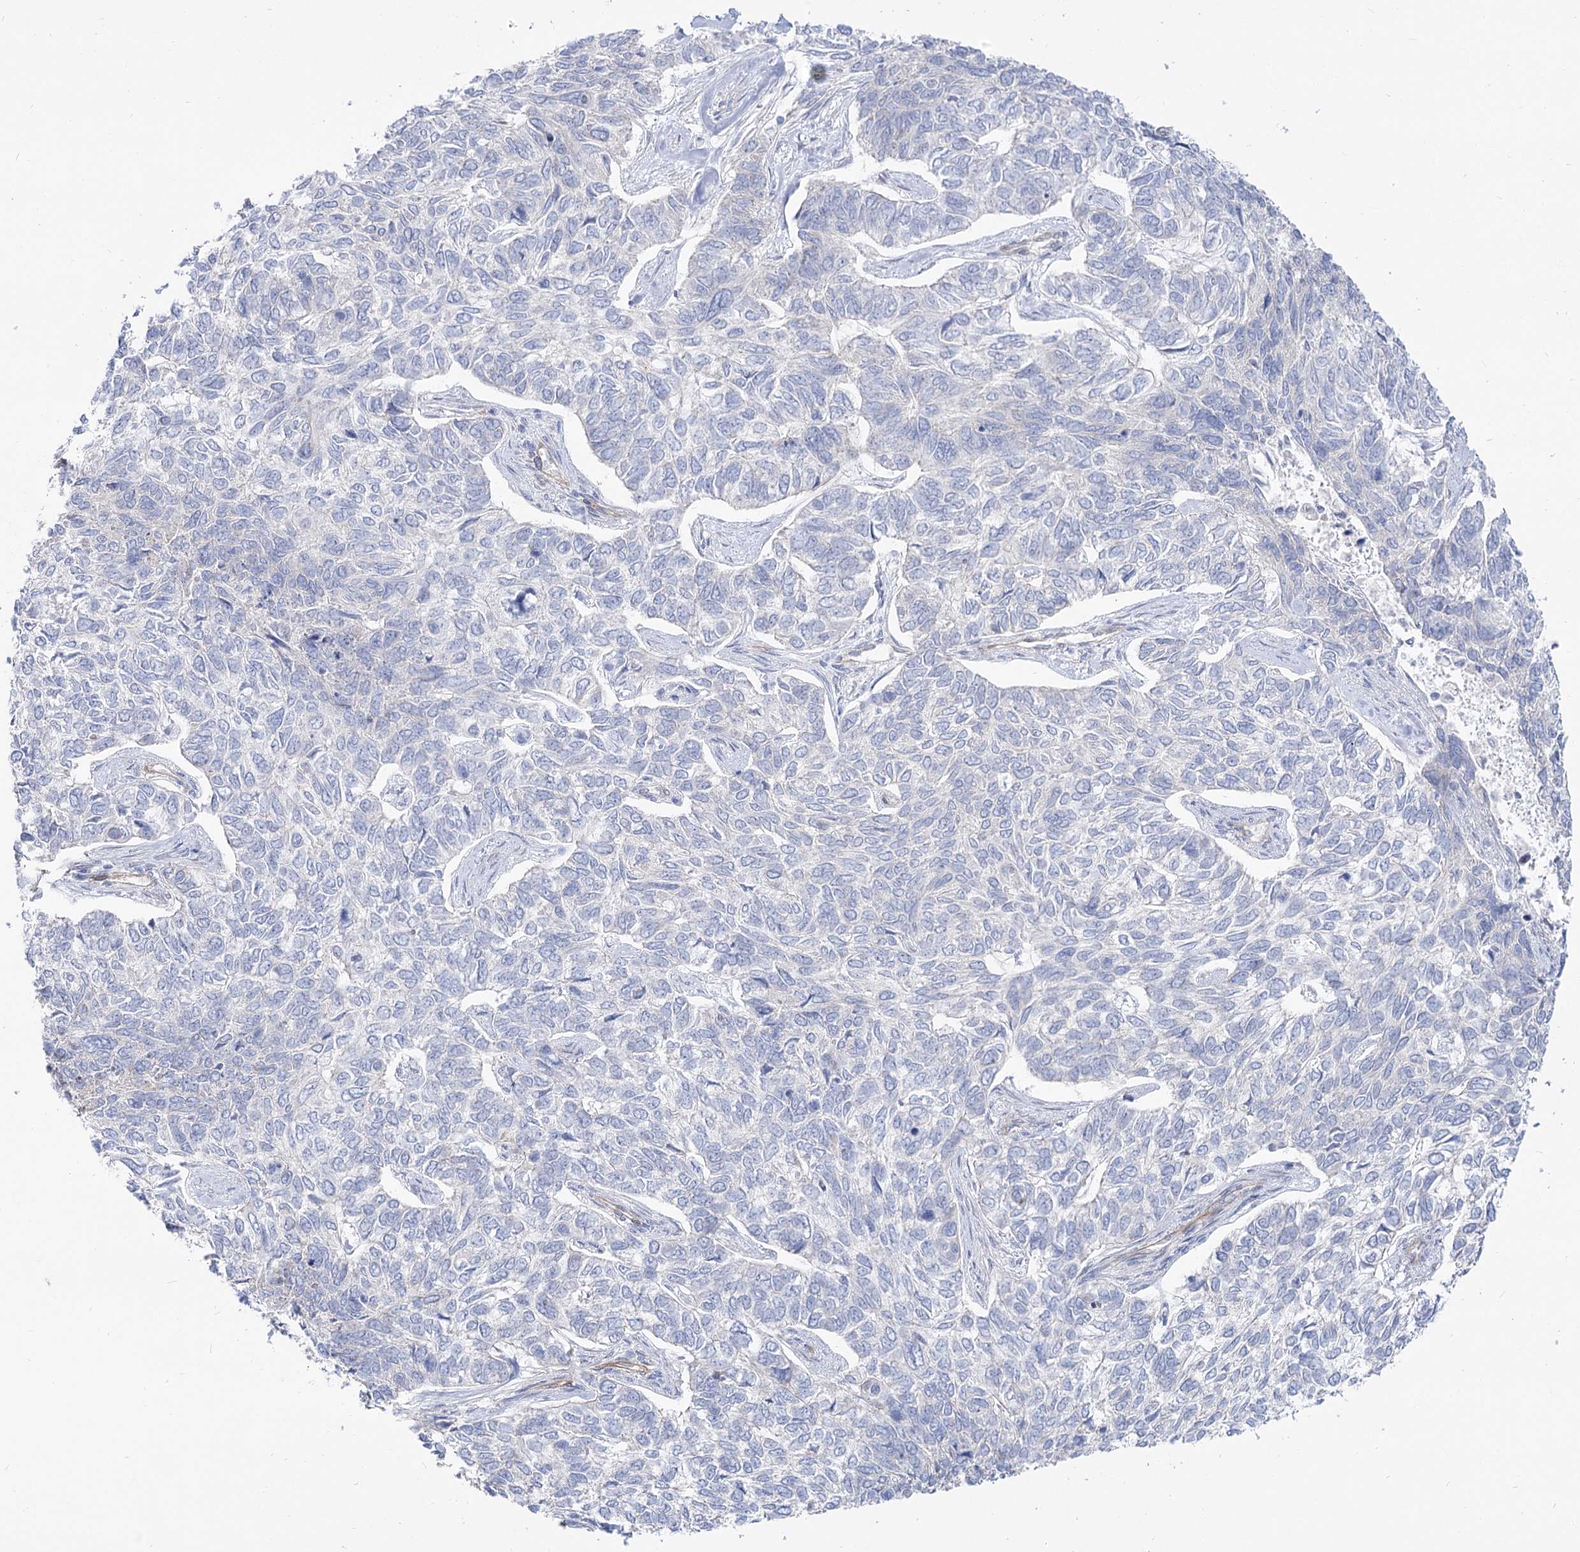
{"staining": {"intensity": "negative", "quantity": "none", "location": "none"}, "tissue": "skin cancer", "cell_type": "Tumor cells", "image_type": "cancer", "snomed": [{"axis": "morphology", "description": "Basal cell carcinoma"}, {"axis": "topography", "description": "Skin"}], "caption": "This is a histopathology image of immunohistochemistry staining of skin basal cell carcinoma, which shows no expression in tumor cells.", "gene": "SUOX", "patient": {"sex": "female", "age": 65}}